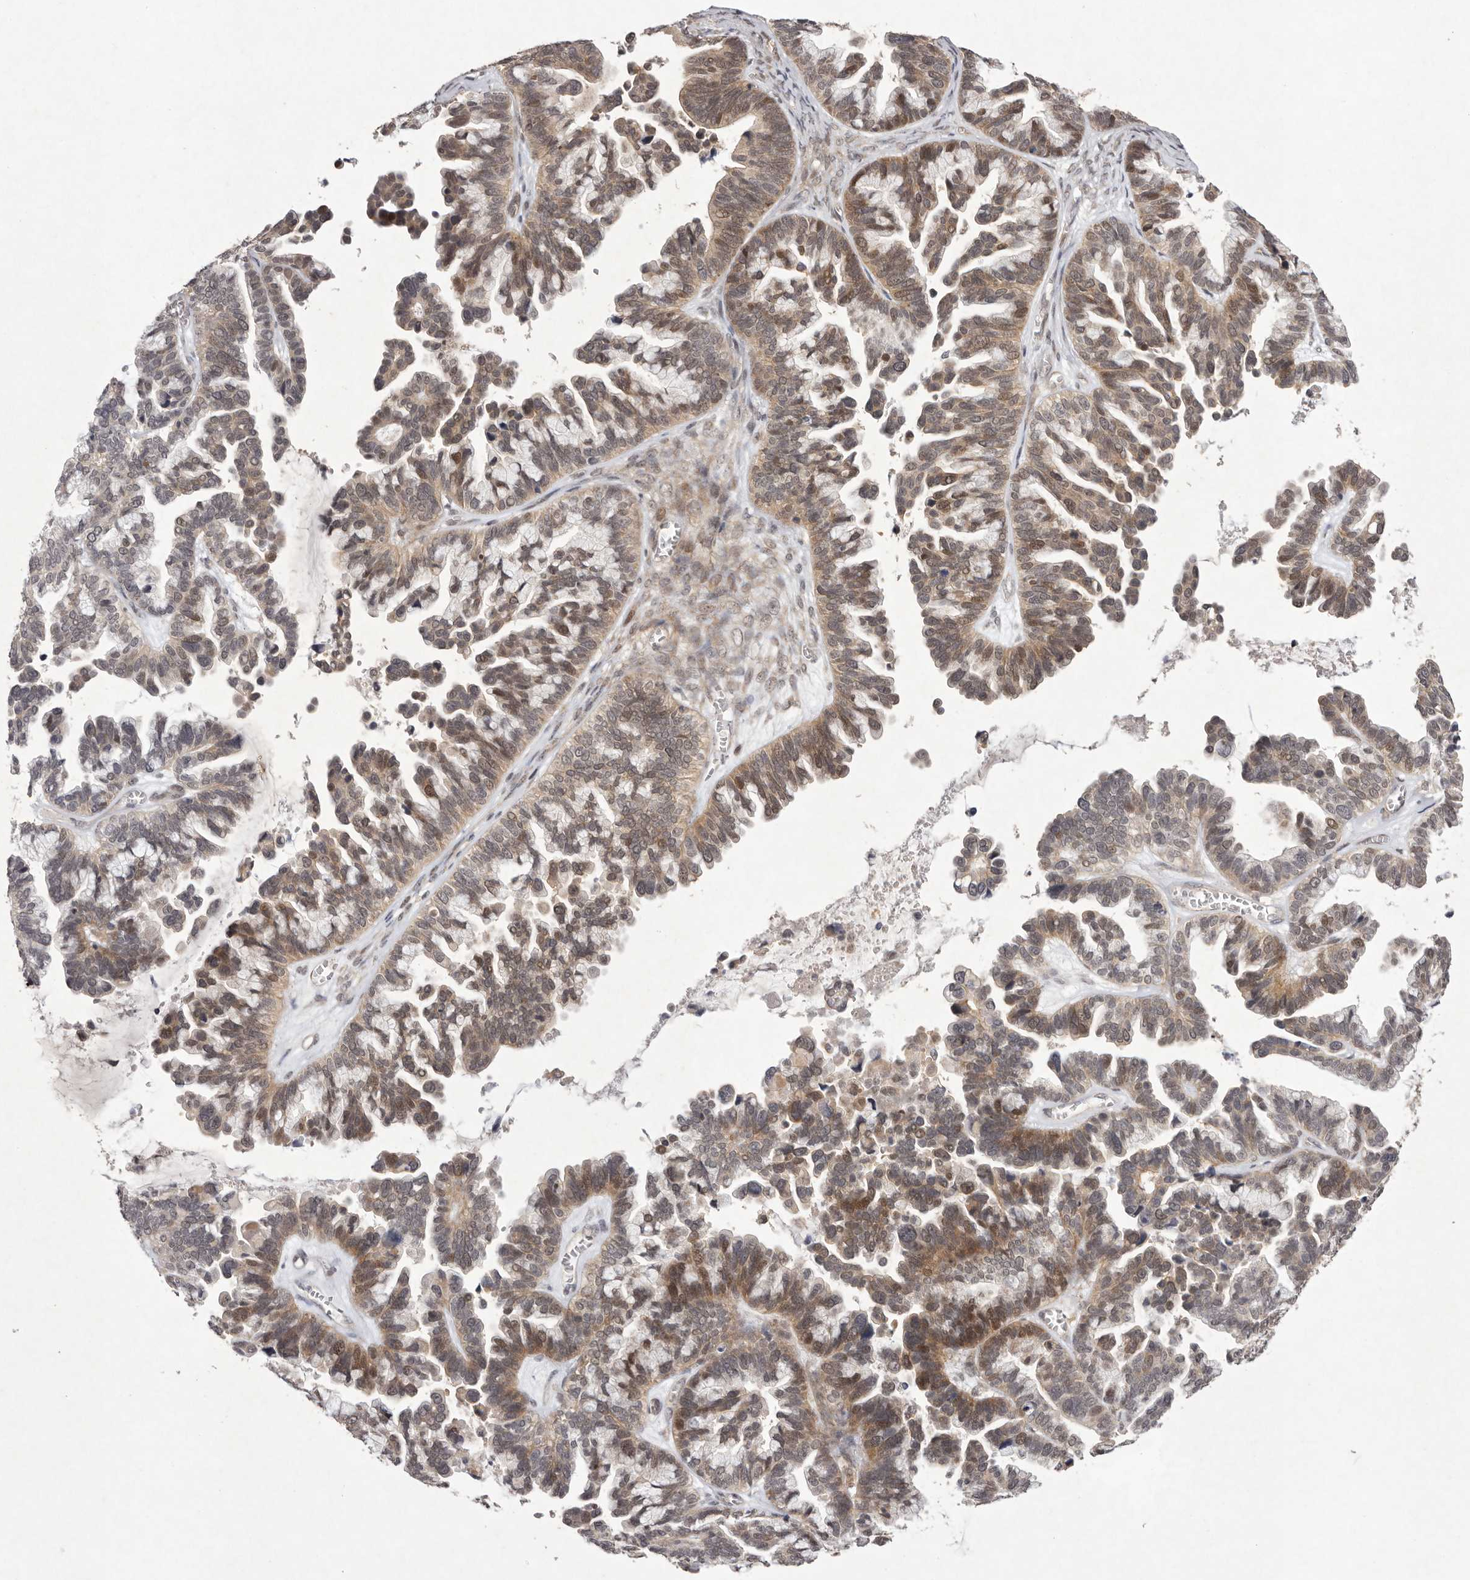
{"staining": {"intensity": "moderate", "quantity": ">75%", "location": "cytoplasmic/membranous,nuclear"}, "tissue": "ovarian cancer", "cell_type": "Tumor cells", "image_type": "cancer", "snomed": [{"axis": "morphology", "description": "Cystadenocarcinoma, serous, NOS"}, {"axis": "topography", "description": "Ovary"}], "caption": "Ovarian cancer (serous cystadenocarcinoma) stained for a protein (brown) reveals moderate cytoplasmic/membranous and nuclear positive expression in approximately >75% of tumor cells.", "gene": "BUD31", "patient": {"sex": "female", "age": 56}}